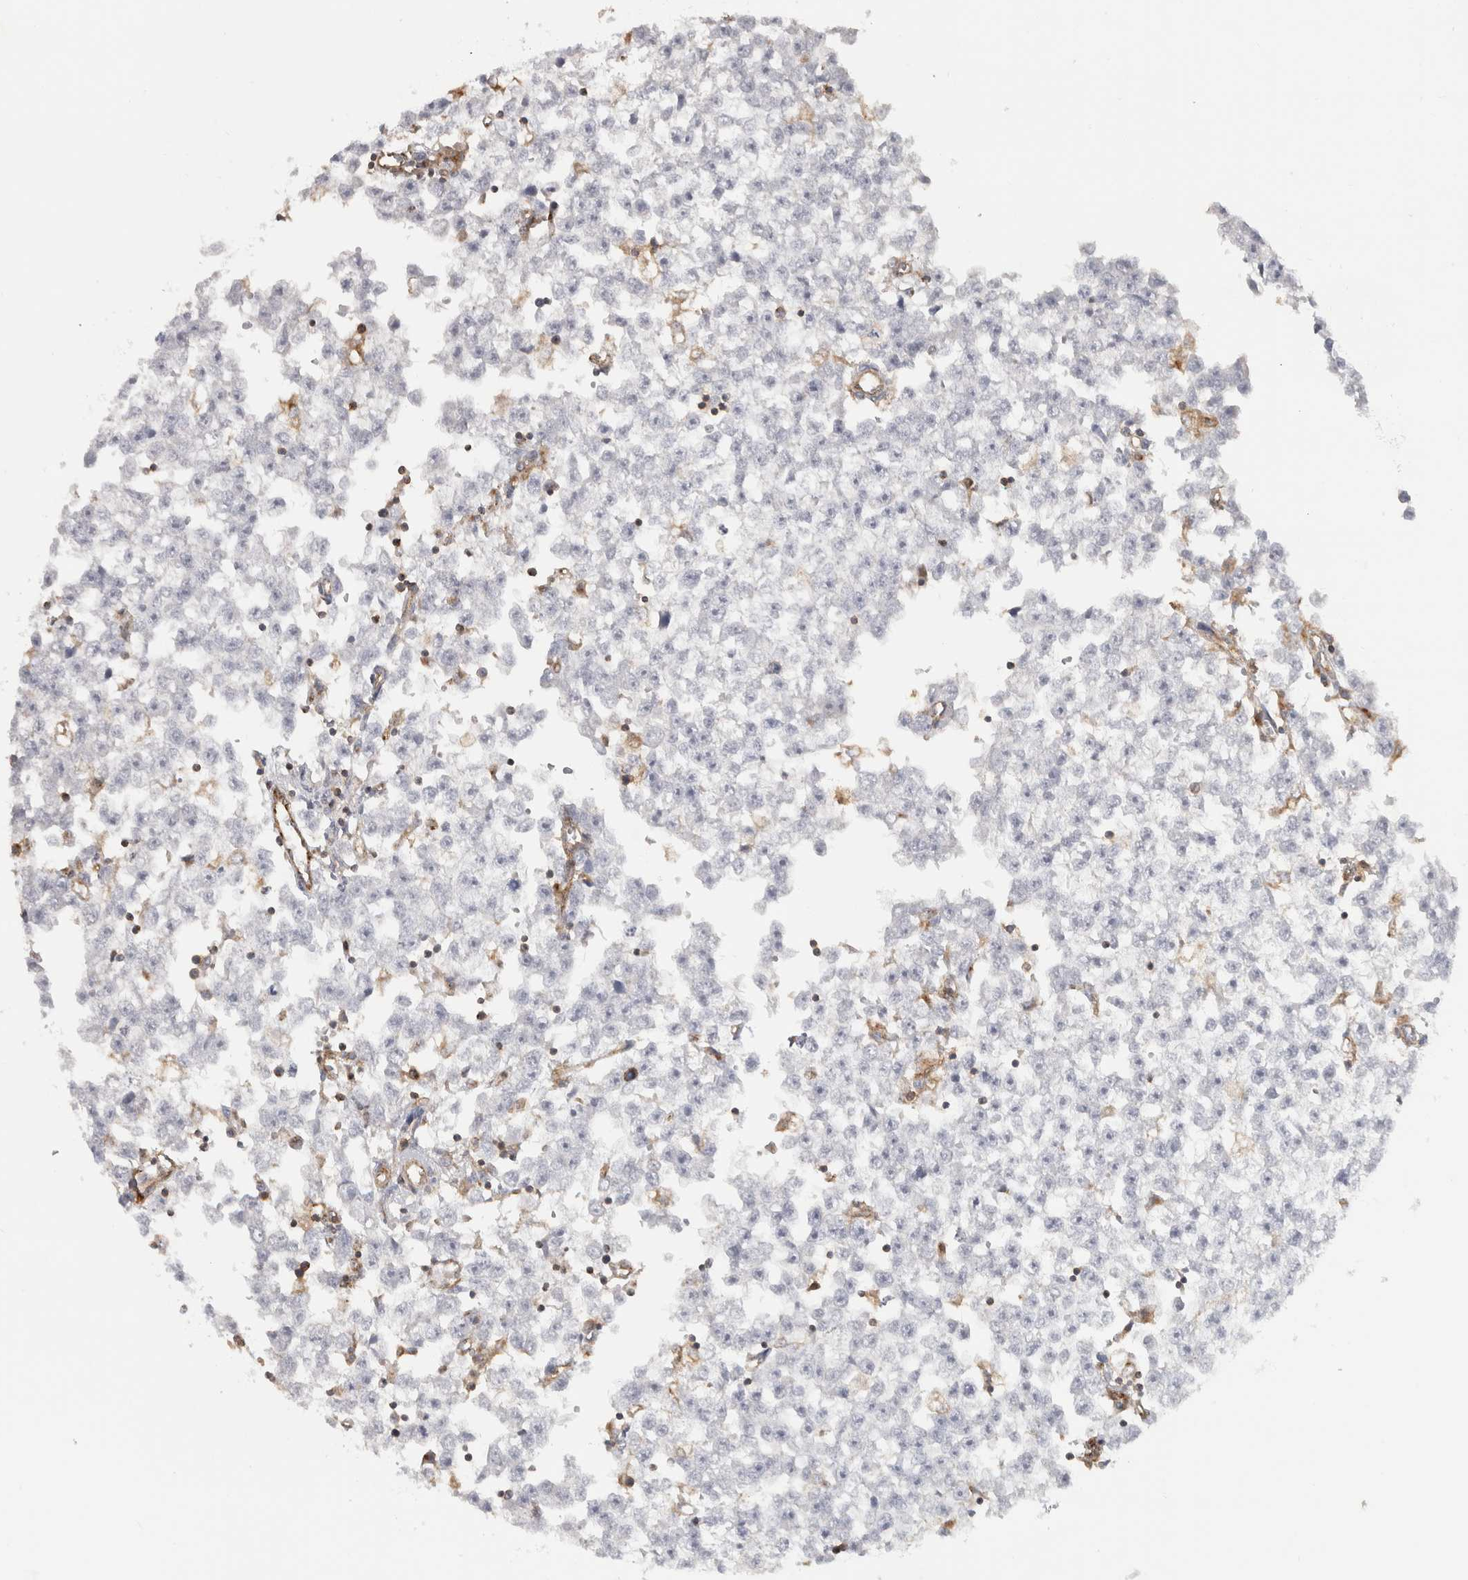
{"staining": {"intensity": "negative", "quantity": "none", "location": "none"}, "tissue": "testis cancer", "cell_type": "Tumor cells", "image_type": "cancer", "snomed": [{"axis": "morphology", "description": "Seminoma, NOS"}, {"axis": "morphology", "description": "Carcinoma, Embryonal, NOS"}, {"axis": "topography", "description": "Testis"}], "caption": "Immunohistochemical staining of testis seminoma demonstrates no significant expression in tumor cells. (Immunohistochemistry, brightfield microscopy, high magnification).", "gene": "HLA-E", "patient": {"sex": "male", "age": 51}}